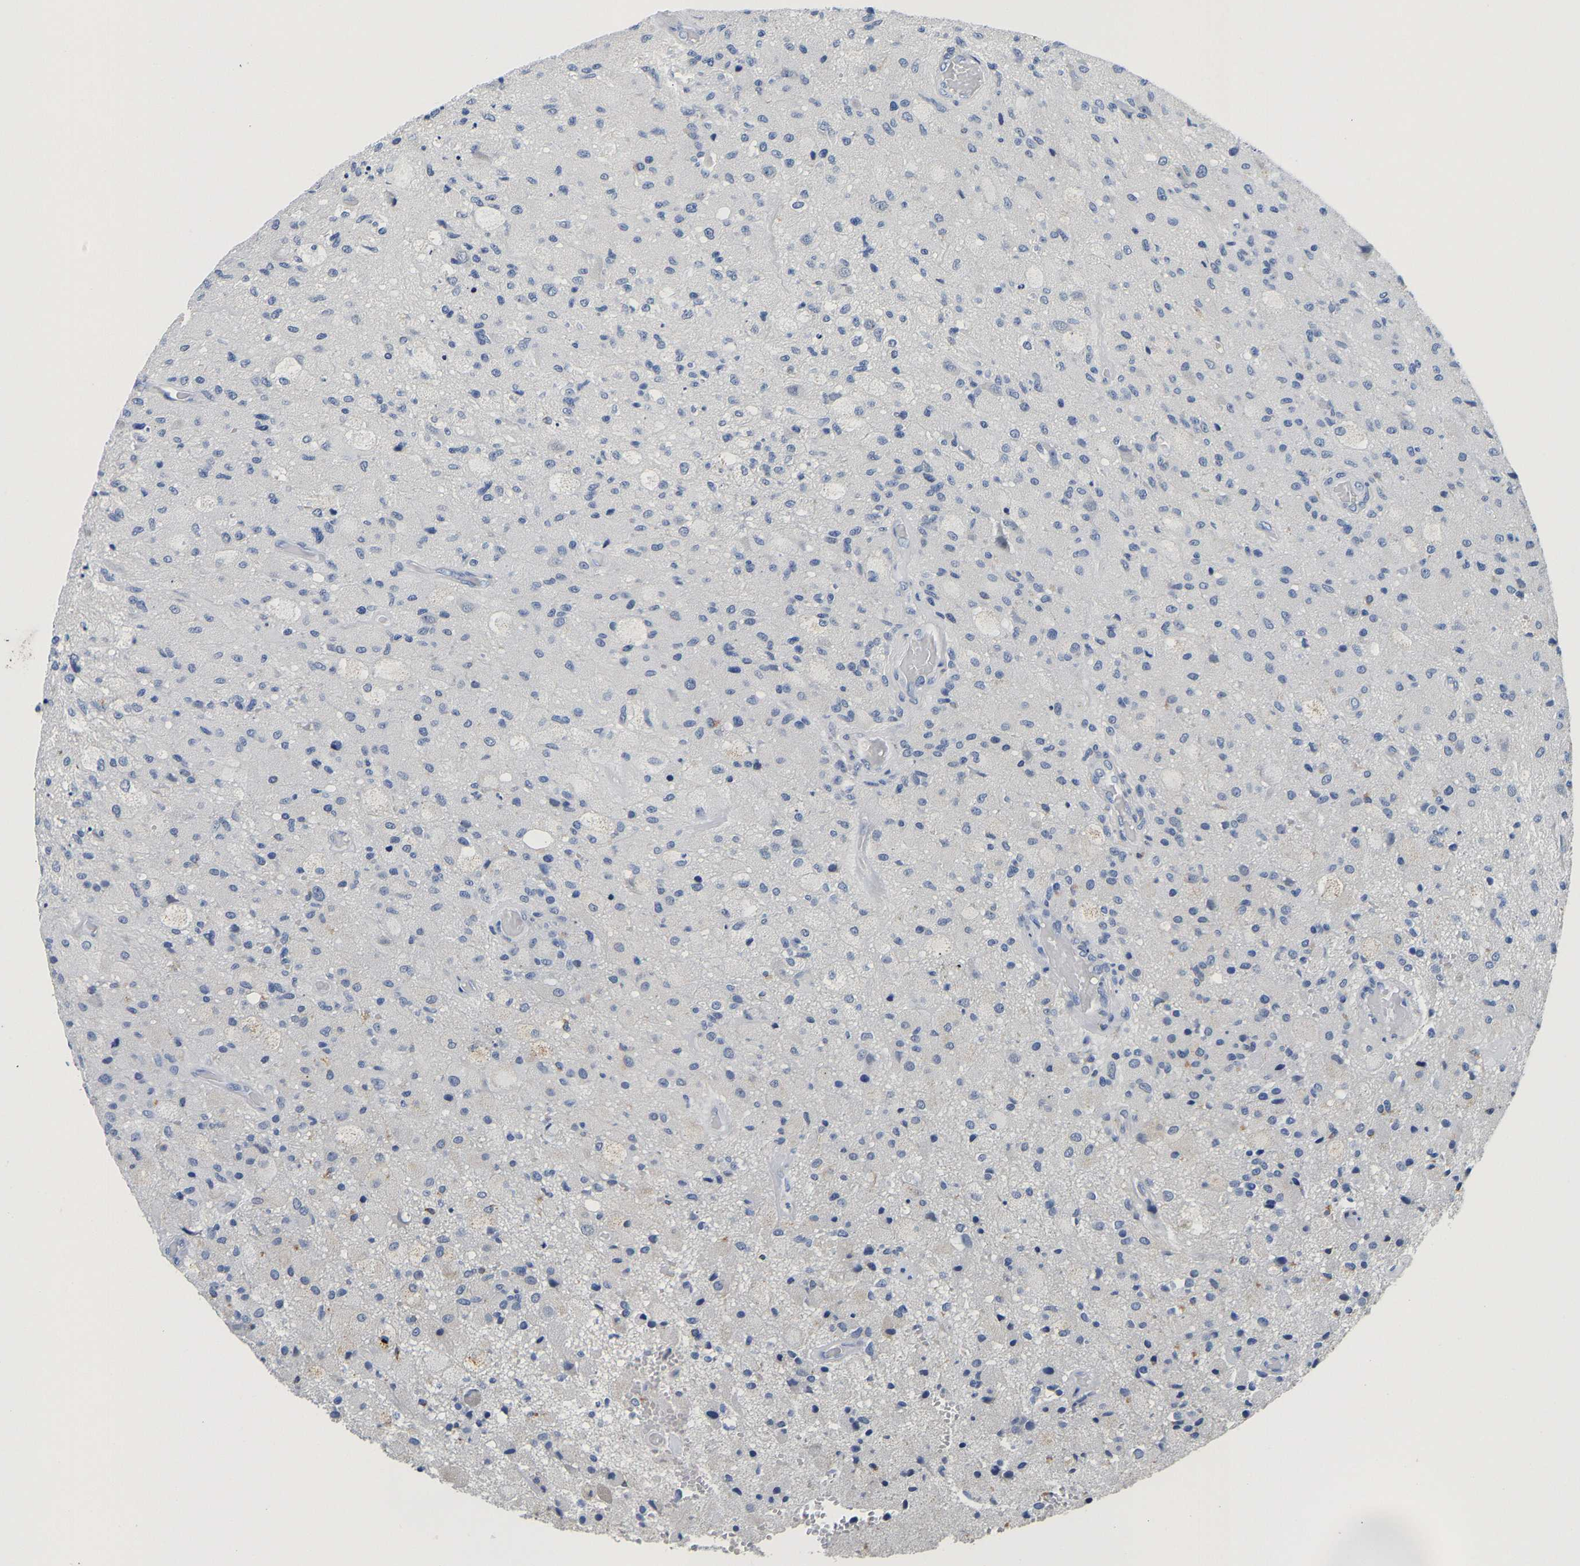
{"staining": {"intensity": "negative", "quantity": "none", "location": "none"}, "tissue": "glioma", "cell_type": "Tumor cells", "image_type": "cancer", "snomed": [{"axis": "morphology", "description": "Normal tissue, NOS"}, {"axis": "morphology", "description": "Glioma, malignant, High grade"}, {"axis": "topography", "description": "Cerebral cortex"}], "caption": "The image displays no significant positivity in tumor cells of malignant glioma (high-grade).", "gene": "PCK2", "patient": {"sex": "male", "age": 77}}